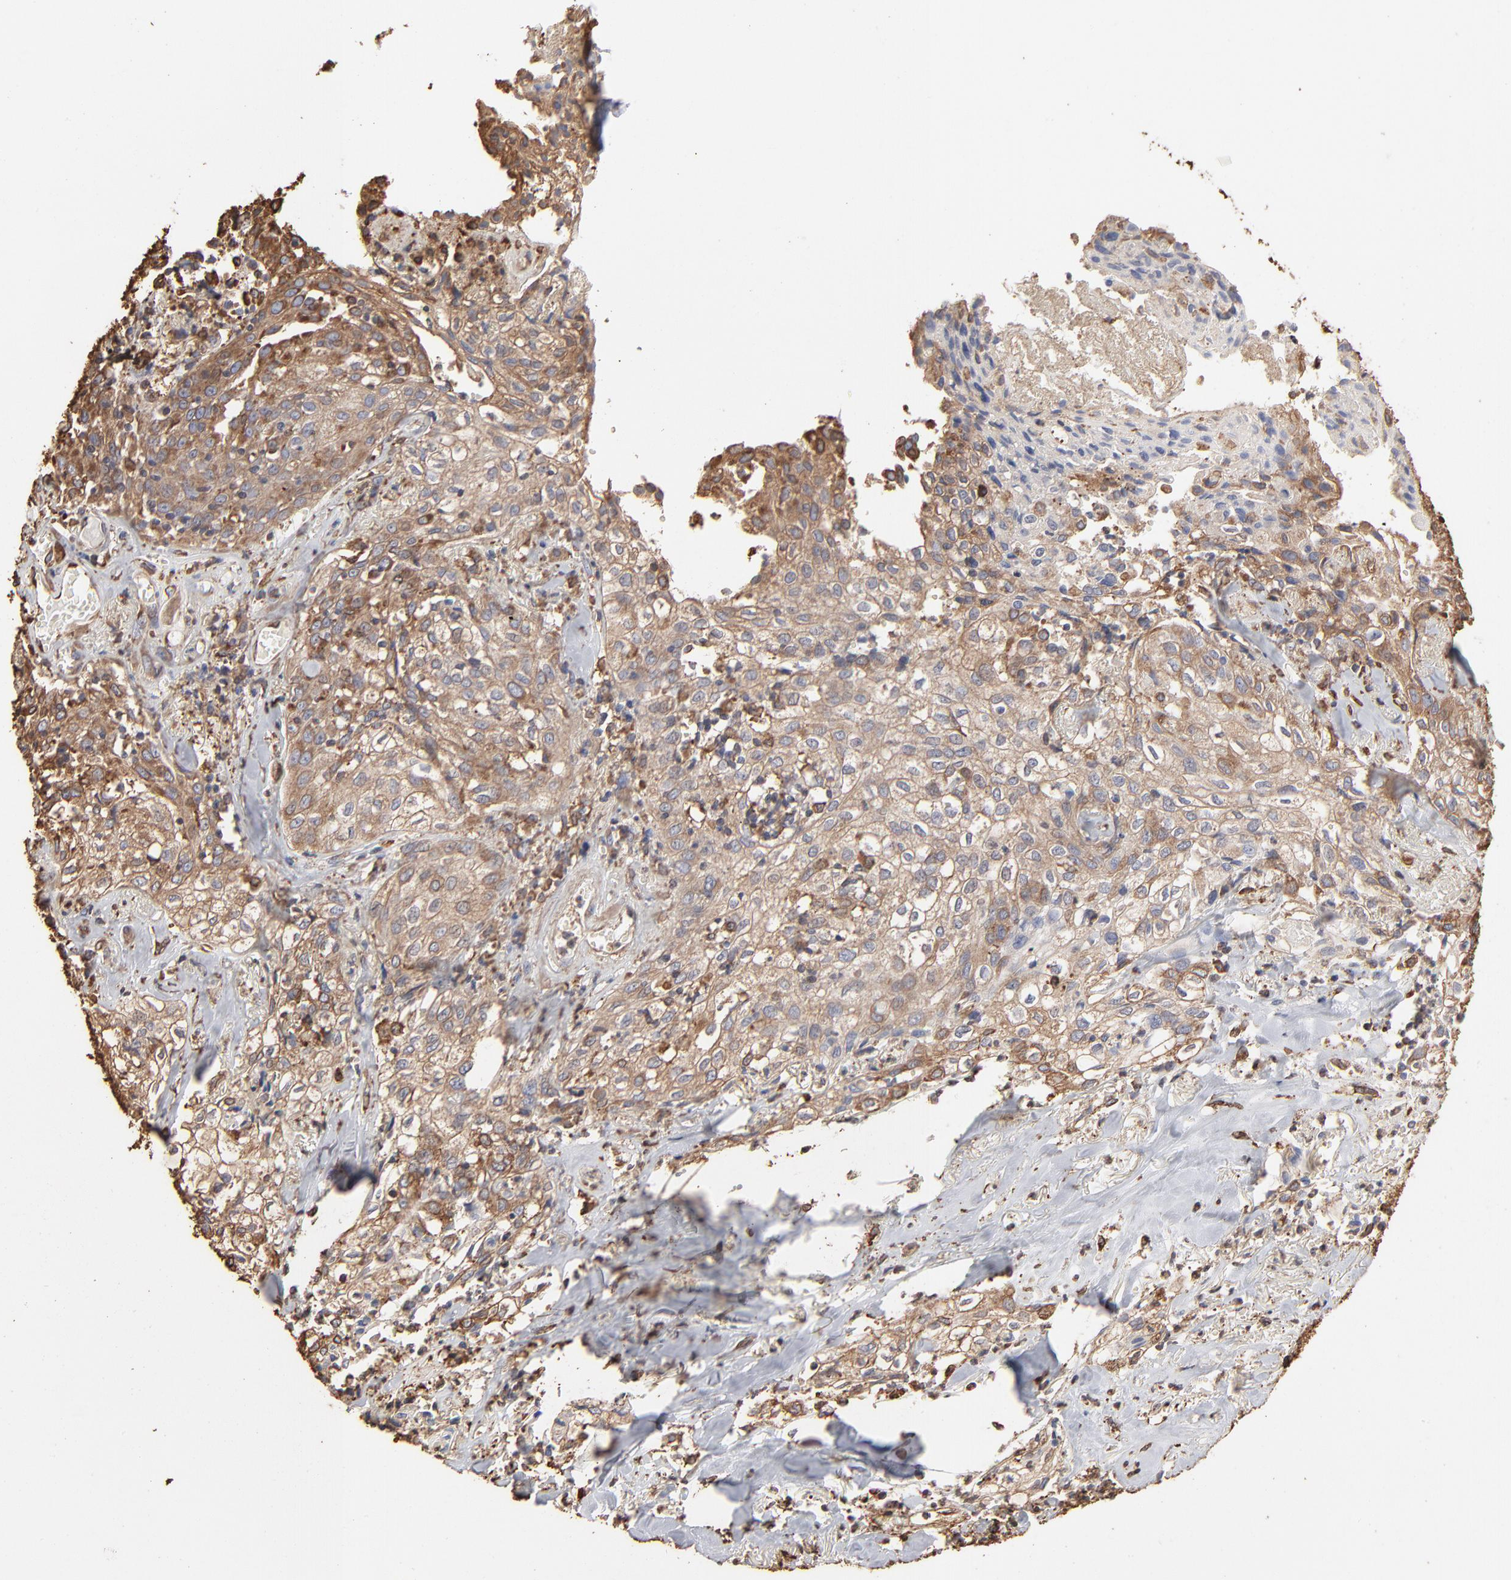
{"staining": {"intensity": "moderate", "quantity": ">75%", "location": "cytoplasmic/membranous"}, "tissue": "skin cancer", "cell_type": "Tumor cells", "image_type": "cancer", "snomed": [{"axis": "morphology", "description": "Squamous cell carcinoma, NOS"}, {"axis": "topography", "description": "Skin"}], "caption": "The micrograph shows immunohistochemical staining of skin cancer. There is moderate cytoplasmic/membranous expression is present in about >75% of tumor cells. (DAB (3,3'-diaminobenzidine) = brown stain, brightfield microscopy at high magnification).", "gene": "PDIA3", "patient": {"sex": "male", "age": 65}}